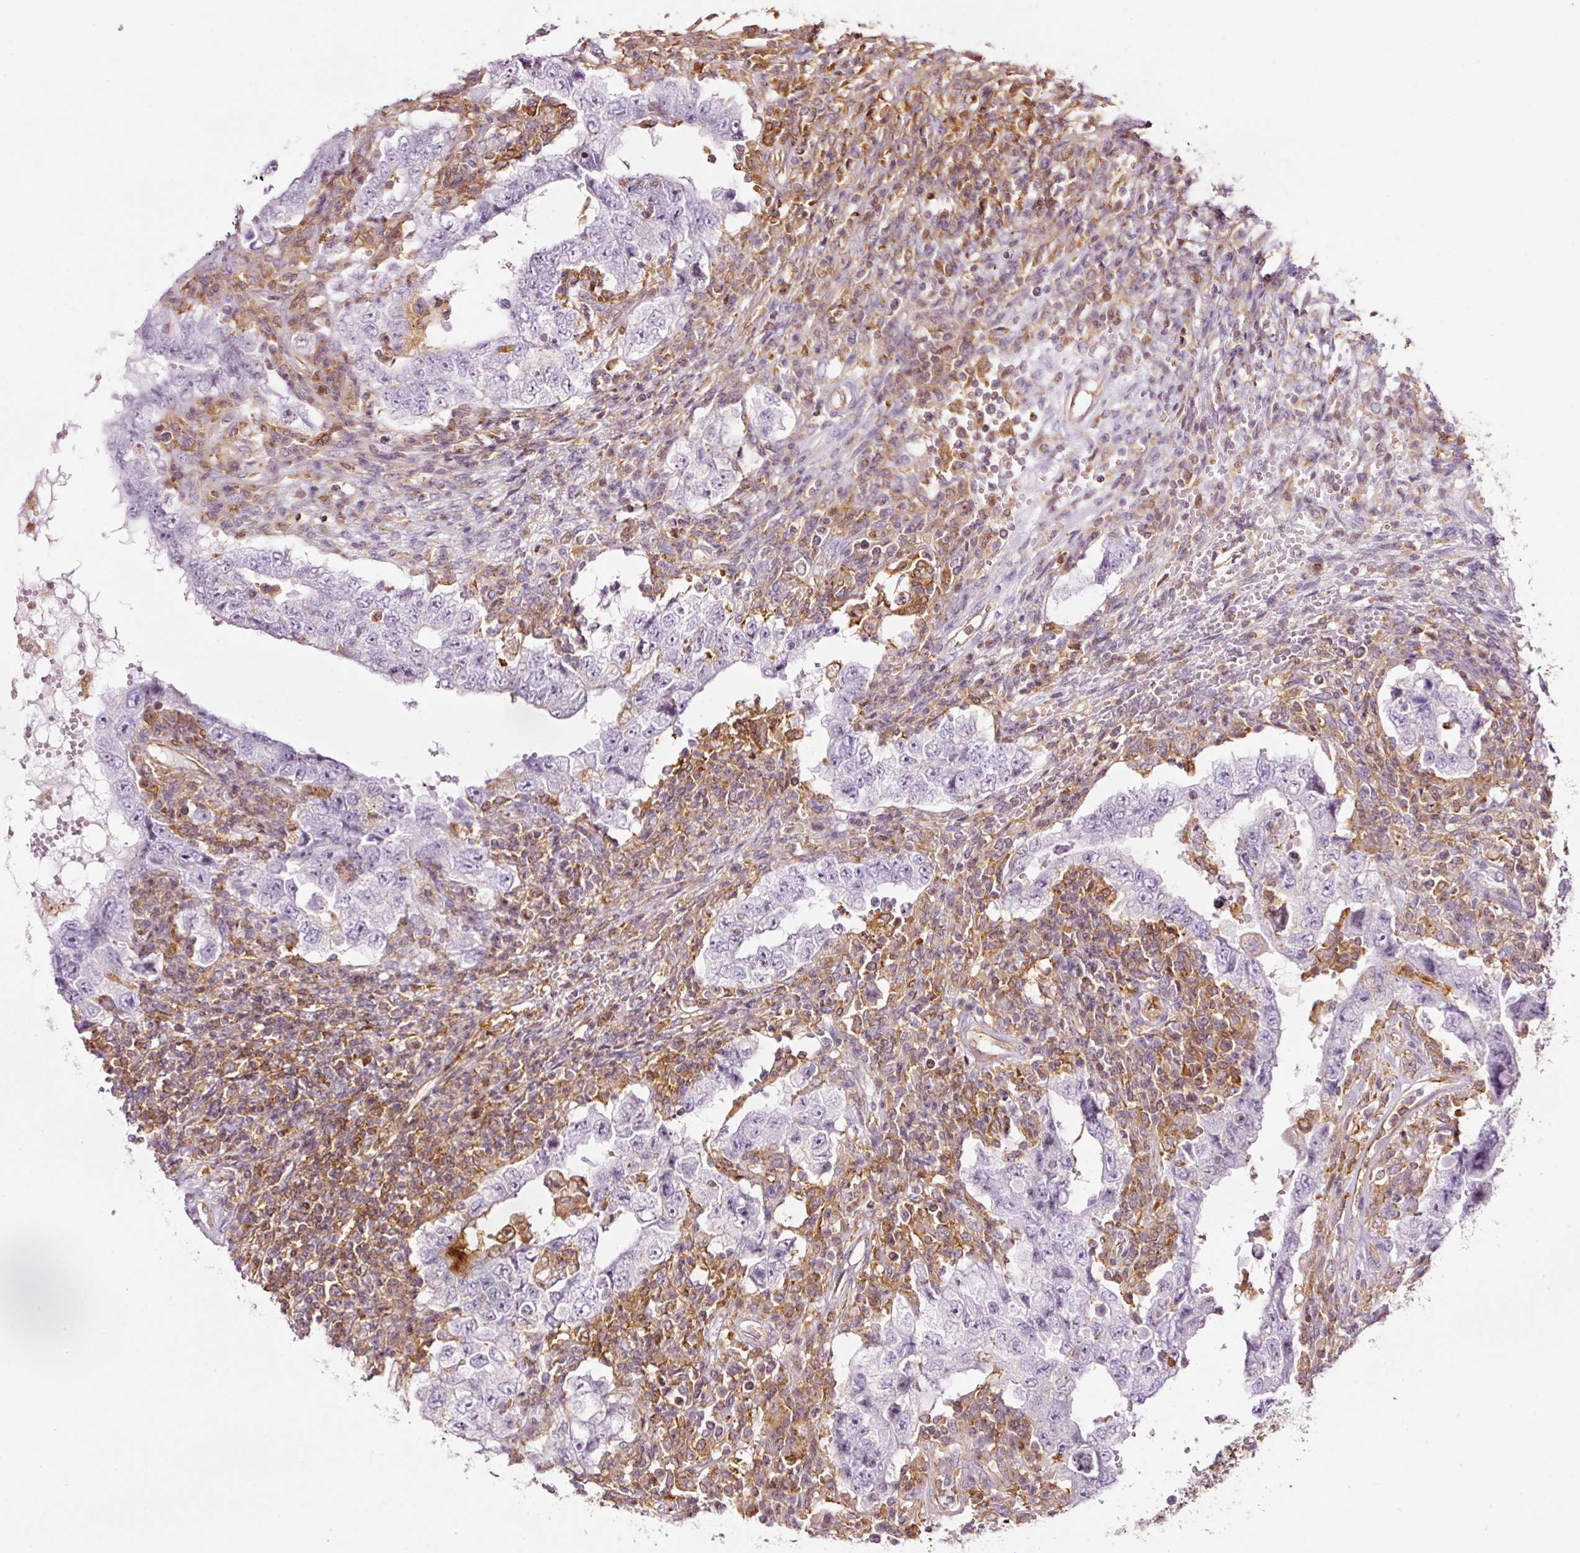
{"staining": {"intensity": "negative", "quantity": "none", "location": "none"}, "tissue": "testis cancer", "cell_type": "Tumor cells", "image_type": "cancer", "snomed": [{"axis": "morphology", "description": "Carcinoma, Embryonal, NOS"}, {"axis": "topography", "description": "Testis"}], "caption": "This is an immunohistochemistry (IHC) histopathology image of testis cancer. There is no positivity in tumor cells.", "gene": "SCNM1", "patient": {"sex": "male", "age": 26}}